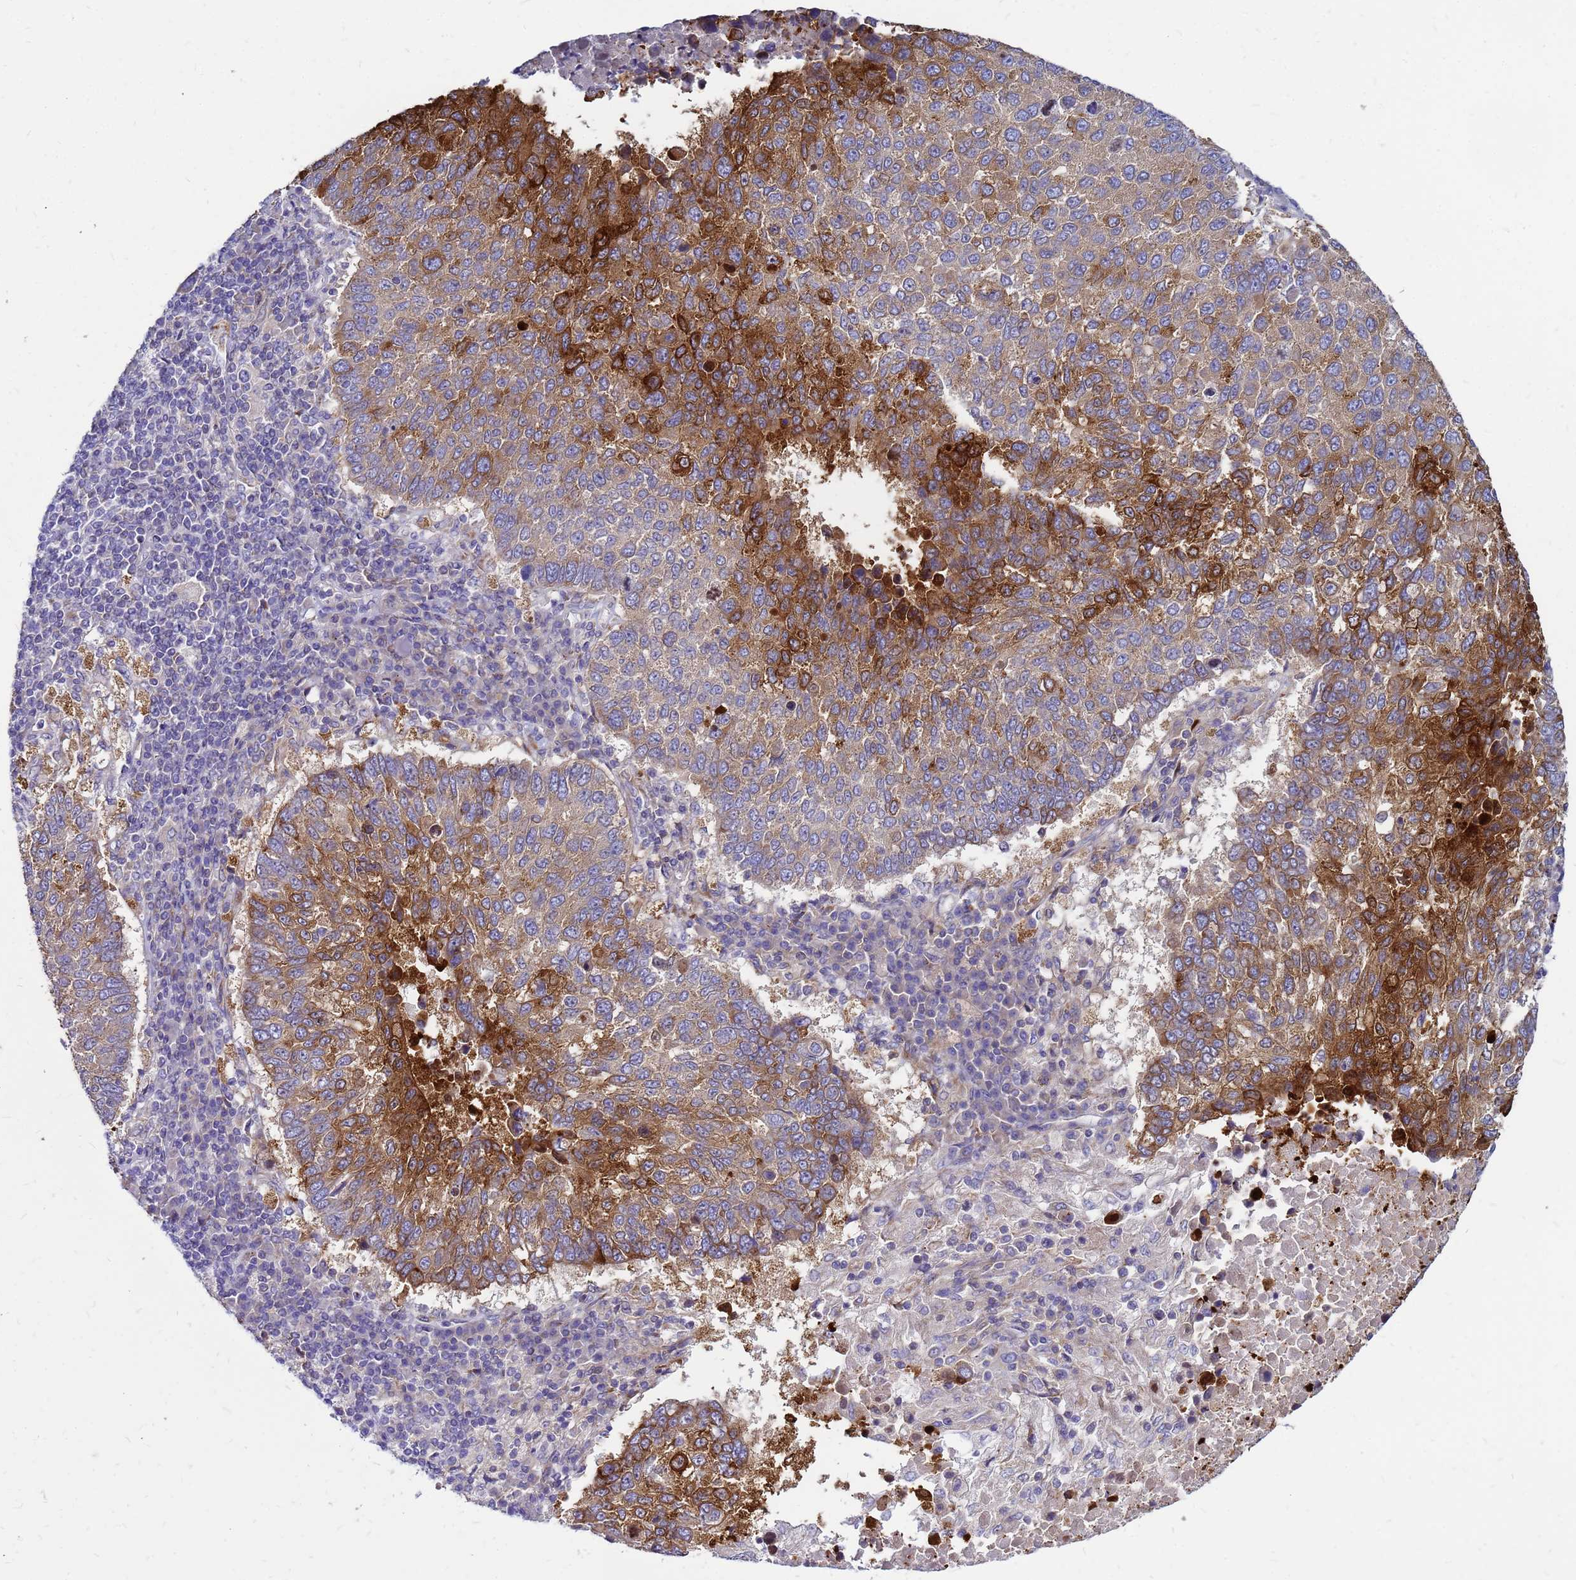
{"staining": {"intensity": "strong", "quantity": "25%-75%", "location": "cytoplasmic/membranous"}, "tissue": "lung cancer", "cell_type": "Tumor cells", "image_type": "cancer", "snomed": [{"axis": "morphology", "description": "Squamous cell carcinoma, NOS"}, {"axis": "topography", "description": "Lung"}], "caption": "IHC of squamous cell carcinoma (lung) displays high levels of strong cytoplasmic/membranous staining in about 25%-75% of tumor cells.", "gene": "FHIP1A", "patient": {"sex": "male", "age": 73}}